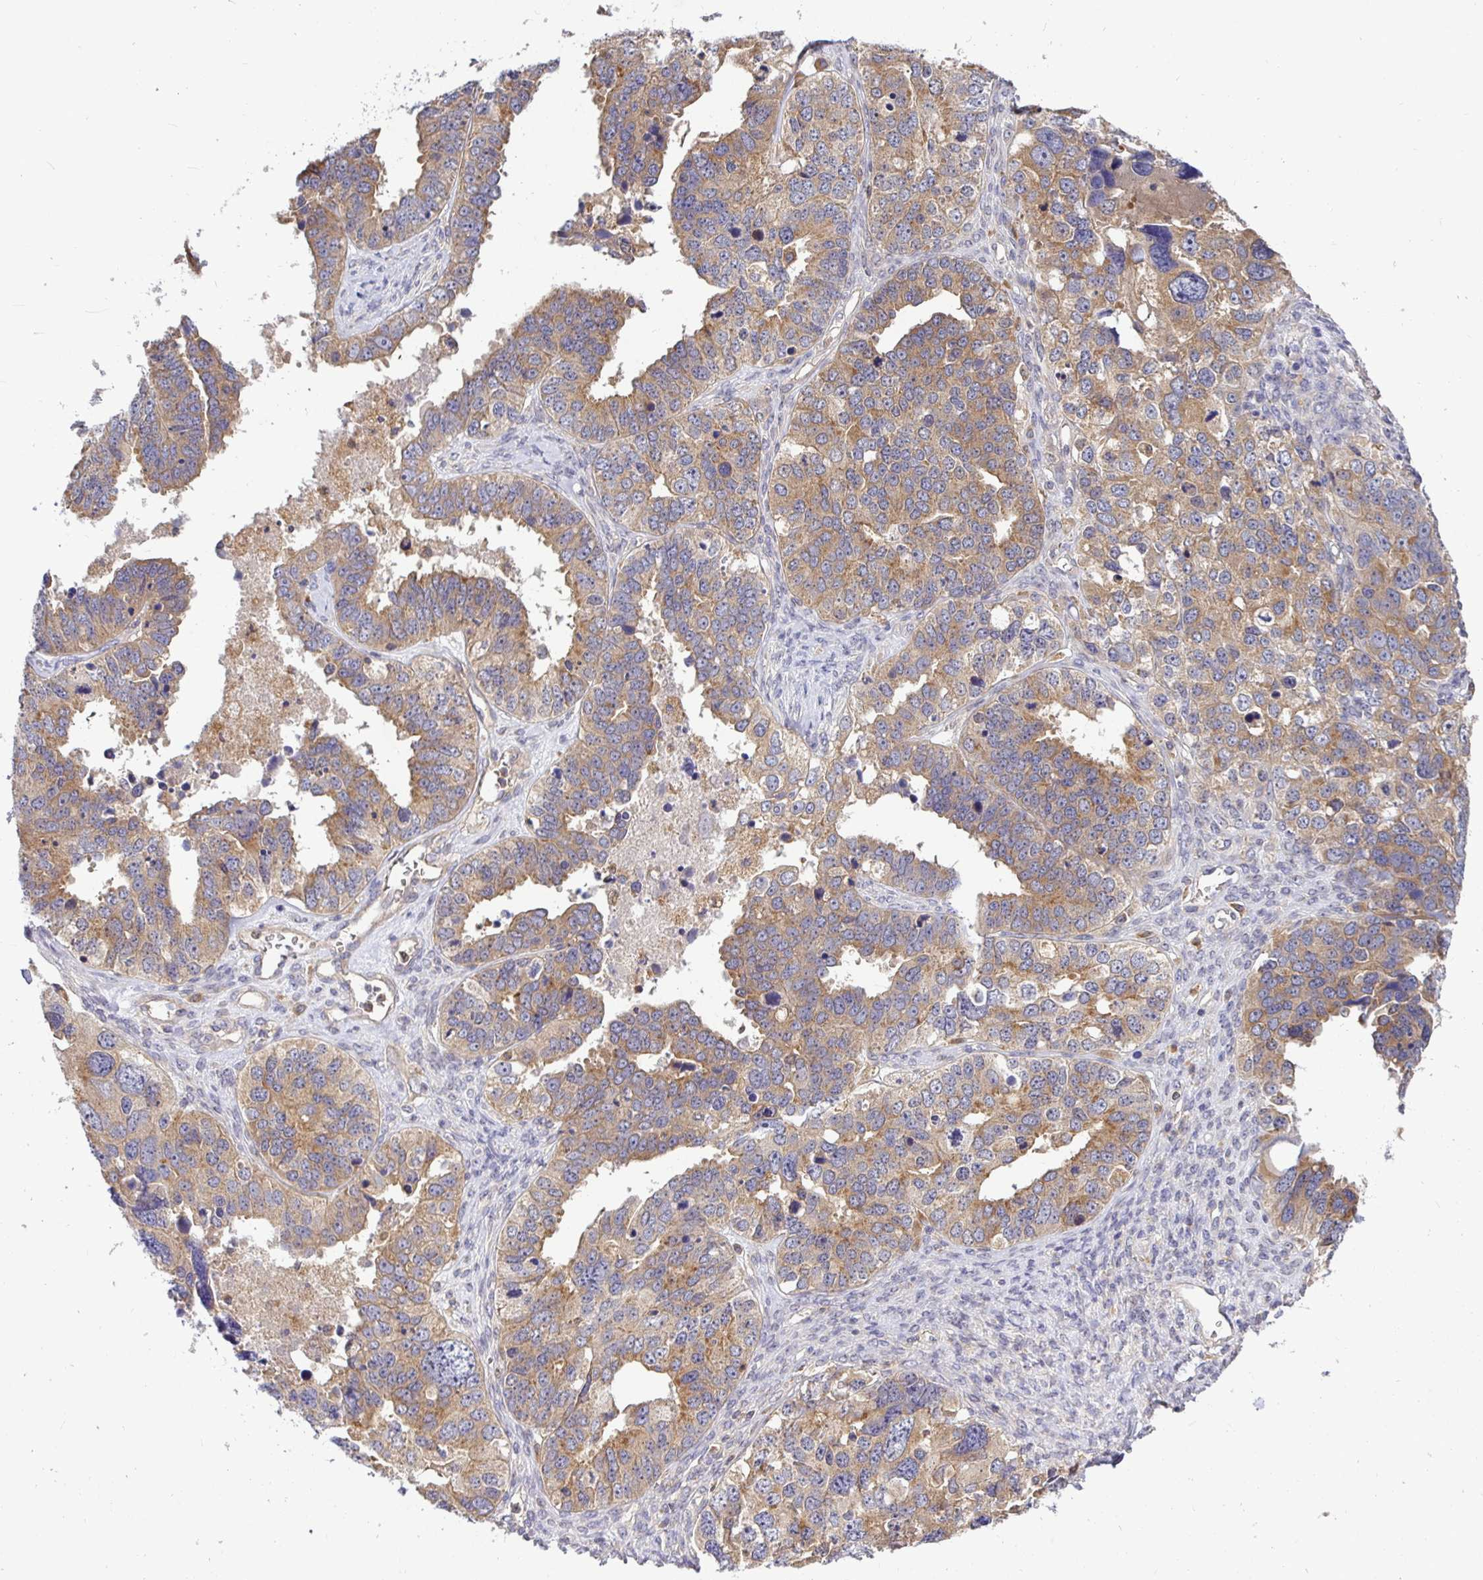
{"staining": {"intensity": "moderate", "quantity": ">75%", "location": "cytoplasmic/membranous"}, "tissue": "ovarian cancer", "cell_type": "Tumor cells", "image_type": "cancer", "snomed": [{"axis": "morphology", "description": "Cystadenocarcinoma, serous, NOS"}, {"axis": "topography", "description": "Ovary"}], "caption": "Moderate cytoplasmic/membranous protein positivity is identified in about >75% of tumor cells in ovarian cancer (serous cystadenocarcinoma).", "gene": "ATP6V1F", "patient": {"sex": "female", "age": 76}}